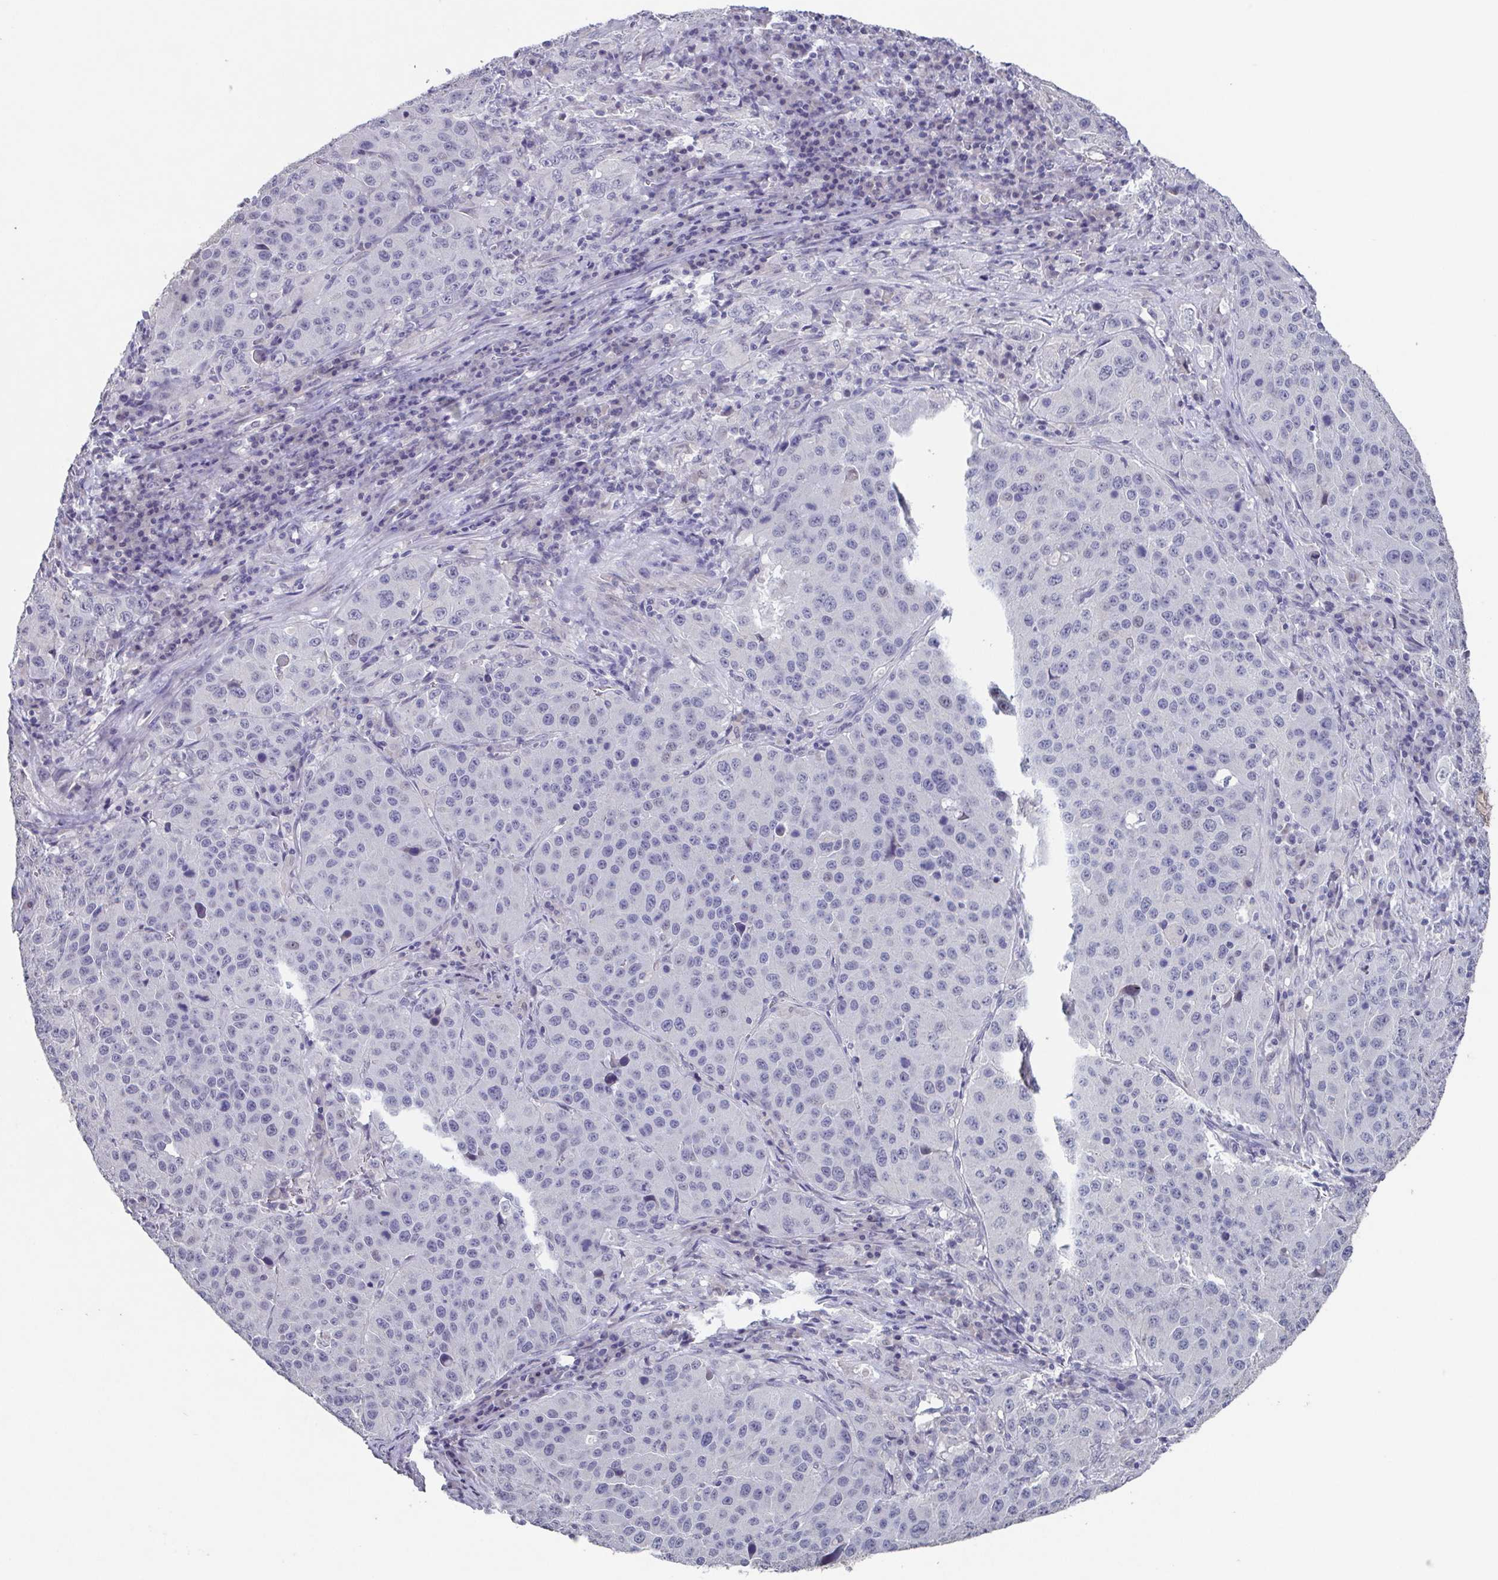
{"staining": {"intensity": "negative", "quantity": "none", "location": "none"}, "tissue": "stomach cancer", "cell_type": "Tumor cells", "image_type": "cancer", "snomed": [{"axis": "morphology", "description": "Adenocarcinoma, NOS"}, {"axis": "topography", "description": "Stomach"}], "caption": "This is an immunohistochemistry (IHC) image of adenocarcinoma (stomach). There is no positivity in tumor cells.", "gene": "GHRL", "patient": {"sex": "male", "age": 71}}